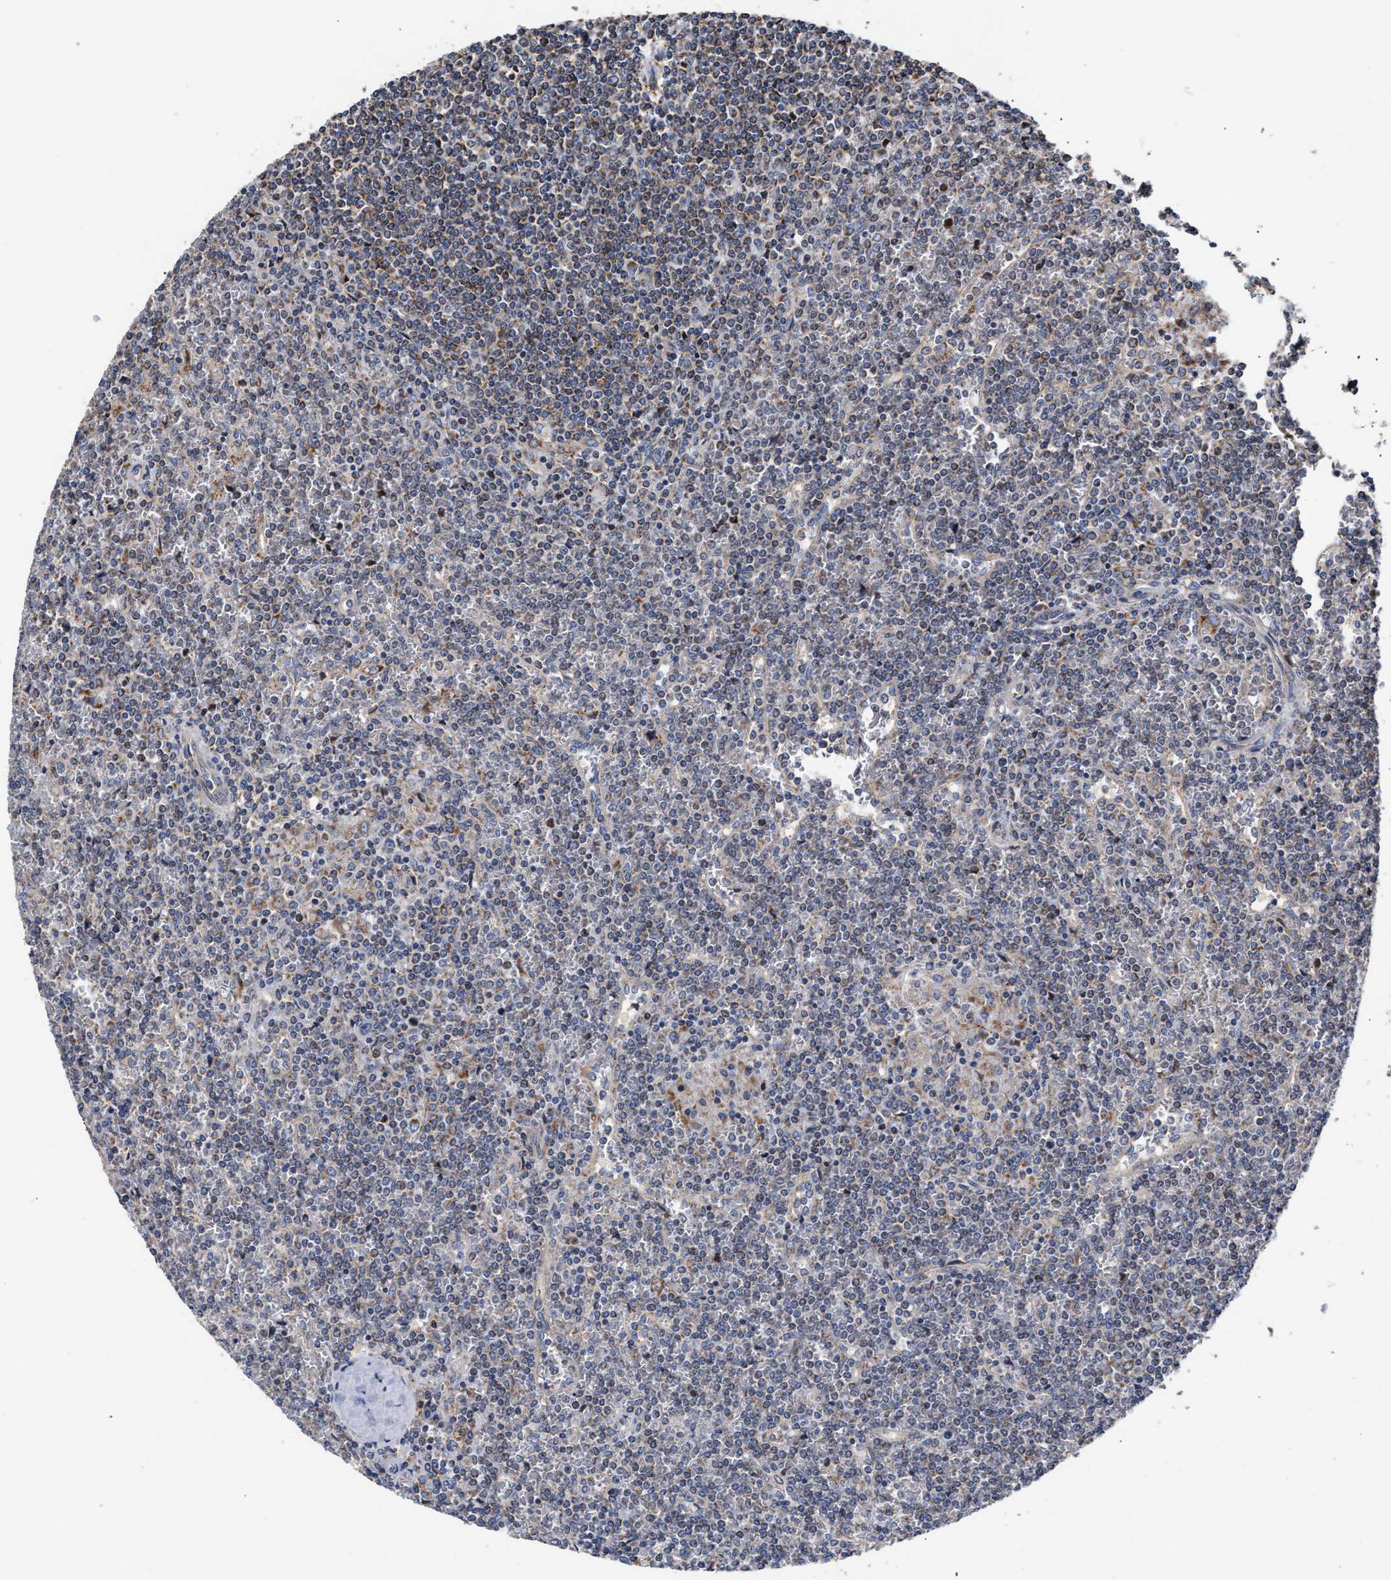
{"staining": {"intensity": "moderate", "quantity": "<25%", "location": "cytoplasmic/membranous"}, "tissue": "lymphoma", "cell_type": "Tumor cells", "image_type": "cancer", "snomed": [{"axis": "morphology", "description": "Malignant lymphoma, non-Hodgkin's type, Low grade"}, {"axis": "topography", "description": "Spleen"}], "caption": "Malignant lymphoma, non-Hodgkin's type (low-grade) stained with a protein marker demonstrates moderate staining in tumor cells.", "gene": "MALSU1", "patient": {"sex": "female", "age": 19}}